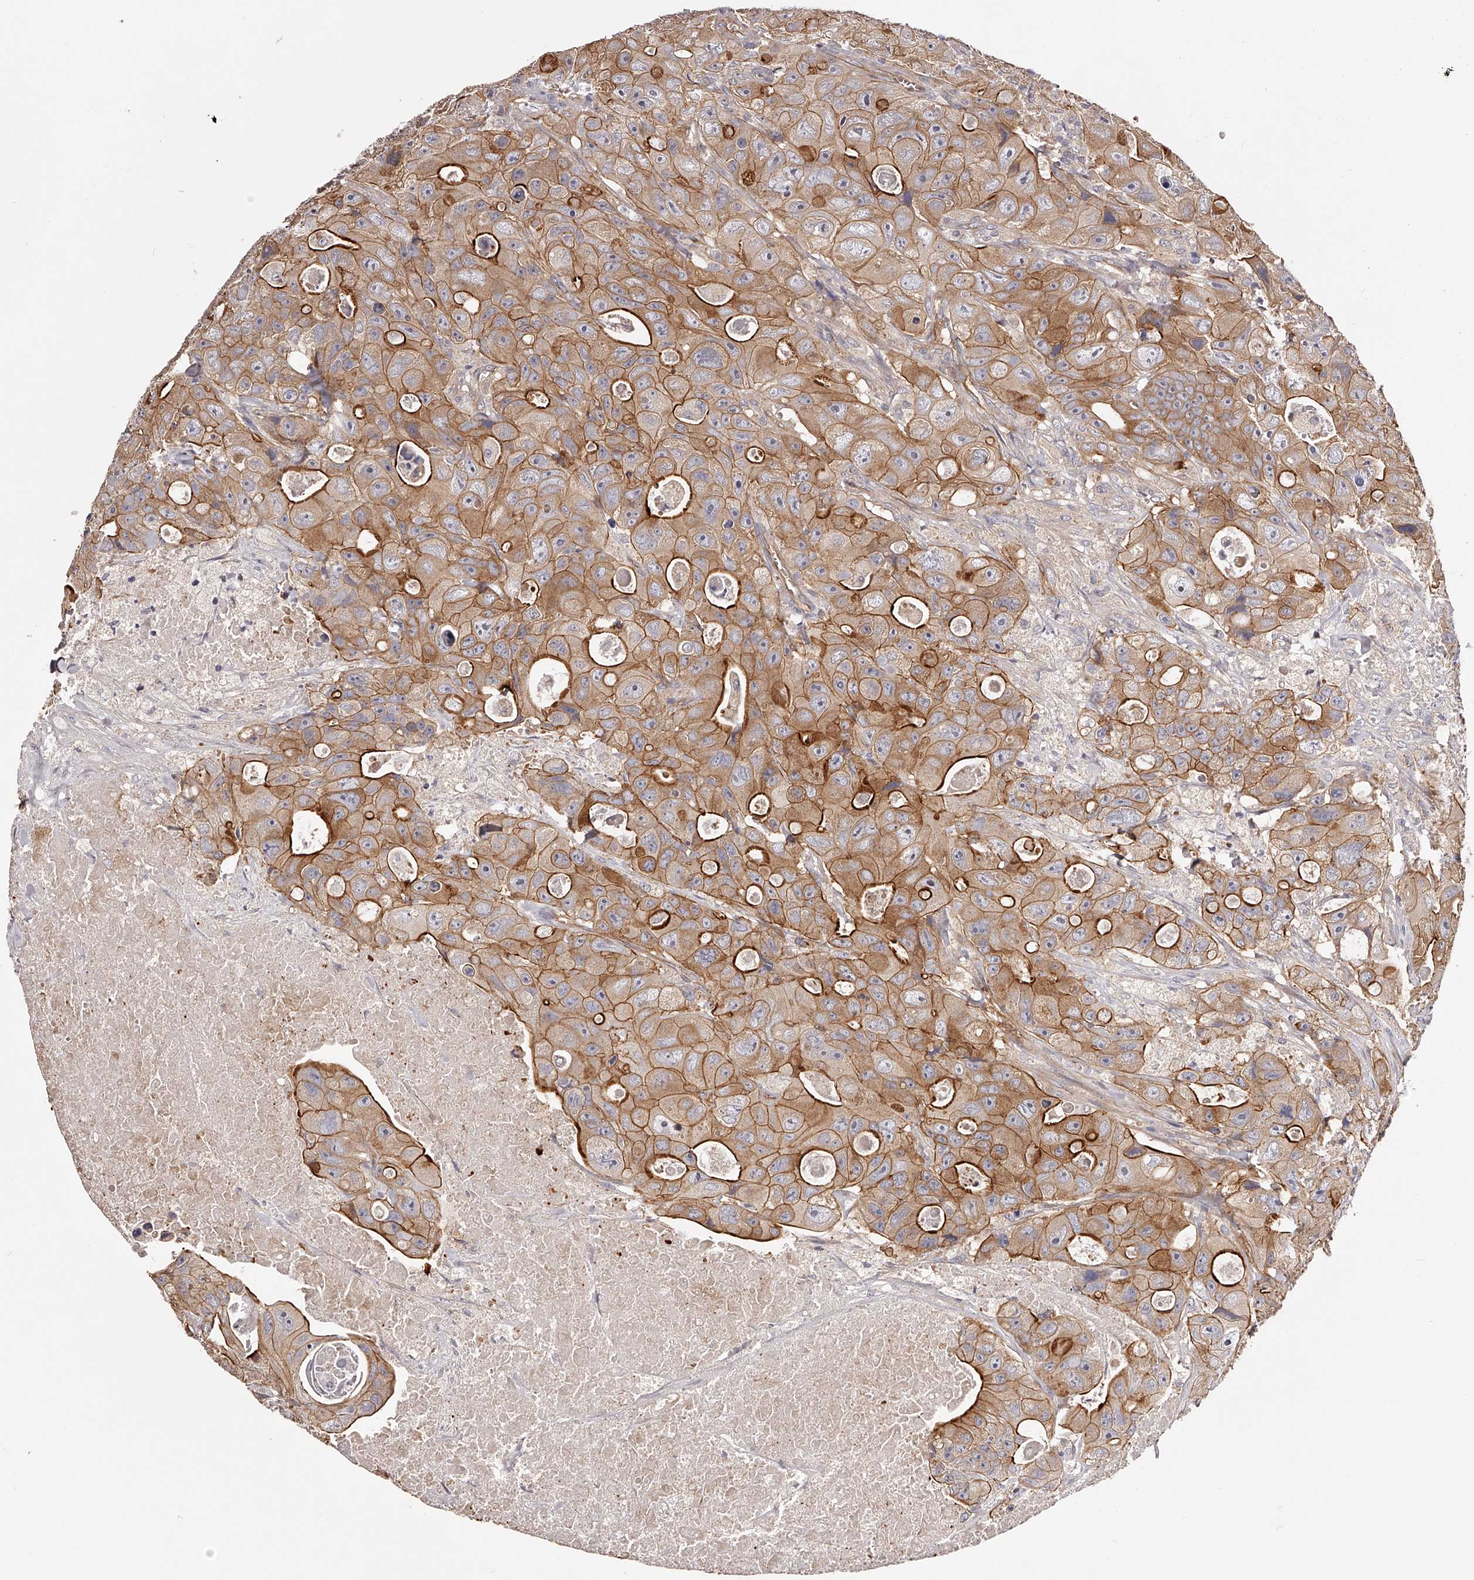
{"staining": {"intensity": "strong", "quantity": "25%-75%", "location": "cytoplasmic/membranous"}, "tissue": "colorectal cancer", "cell_type": "Tumor cells", "image_type": "cancer", "snomed": [{"axis": "morphology", "description": "Adenocarcinoma, NOS"}, {"axis": "topography", "description": "Colon"}], "caption": "A brown stain shows strong cytoplasmic/membranous positivity of a protein in colorectal cancer tumor cells. (DAB = brown stain, brightfield microscopy at high magnification).", "gene": "LTV1", "patient": {"sex": "female", "age": 46}}